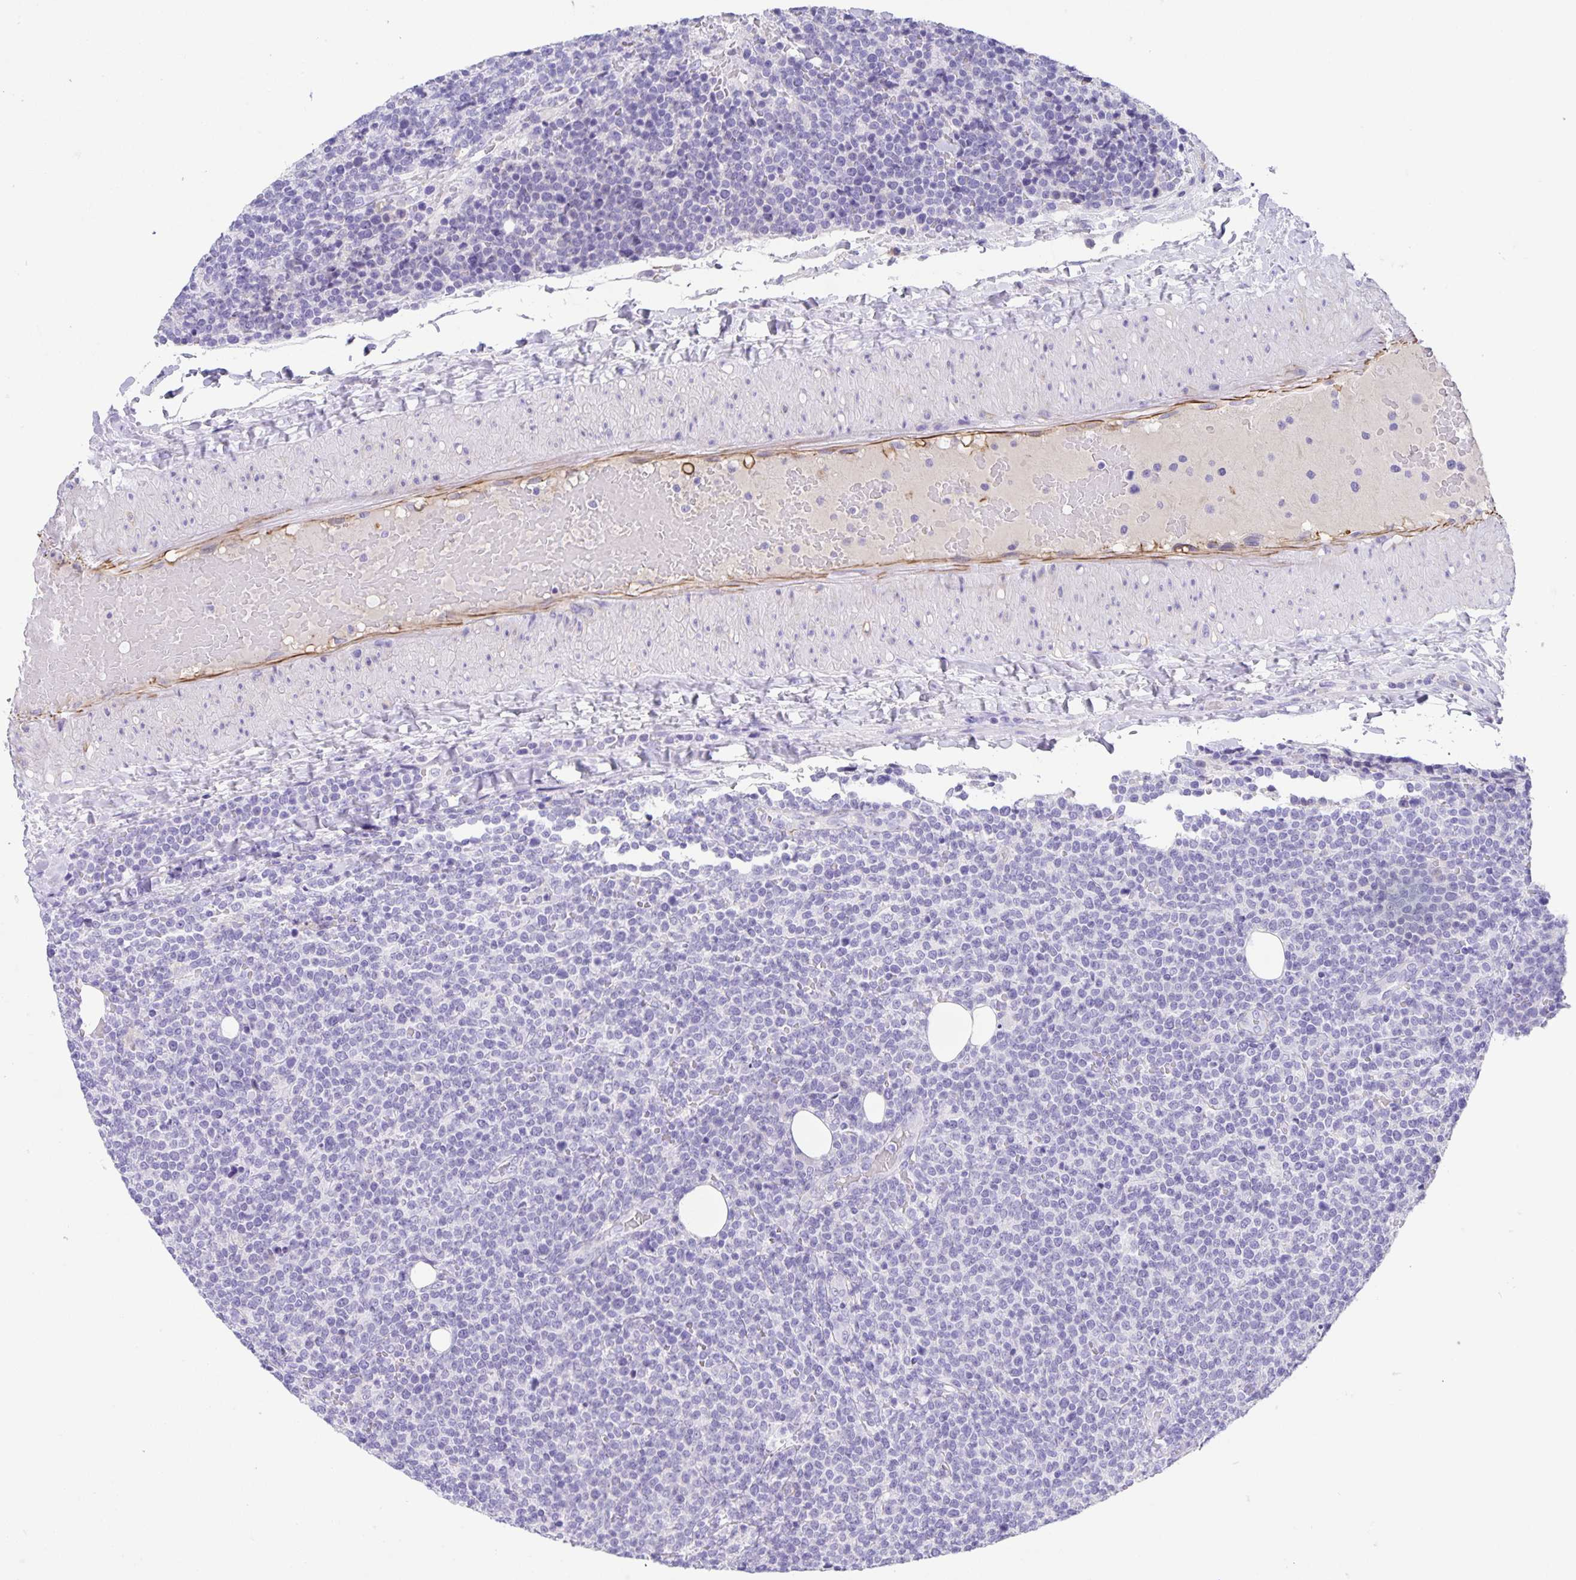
{"staining": {"intensity": "negative", "quantity": "none", "location": "none"}, "tissue": "lymphoma", "cell_type": "Tumor cells", "image_type": "cancer", "snomed": [{"axis": "morphology", "description": "Malignant lymphoma, non-Hodgkin's type, High grade"}, {"axis": "topography", "description": "Lymph node"}], "caption": "Immunohistochemical staining of human malignant lymphoma, non-Hodgkin's type (high-grade) reveals no significant positivity in tumor cells. (Immunohistochemistry (ihc), brightfield microscopy, high magnification).", "gene": "UBQLN3", "patient": {"sex": "male", "age": 61}}